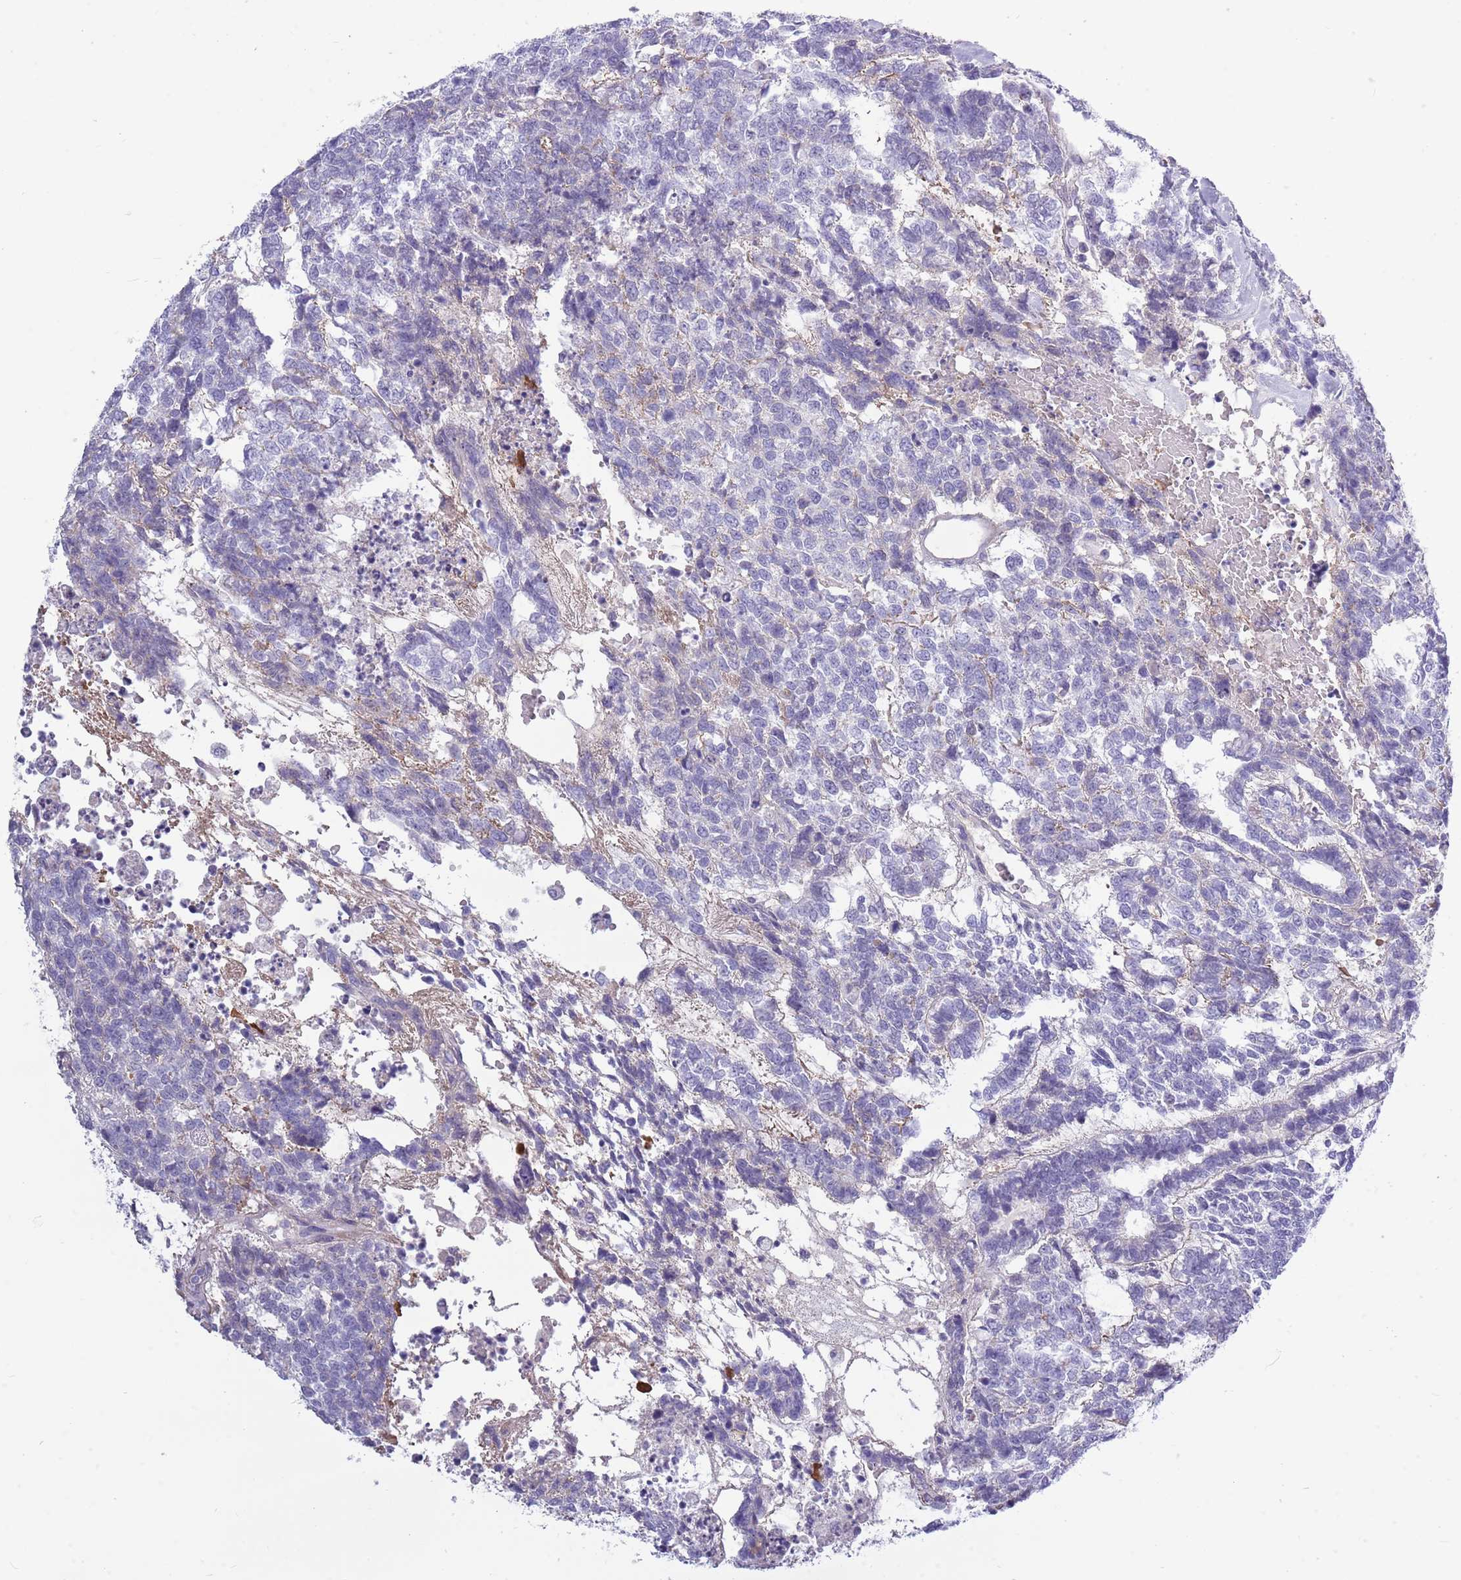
{"staining": {"intensity": "negative", "quantity": "none", "location": "none"}, "tissue": "testis cancer", "cell_type": "Tumor cells", "image_type": "cancer", "snomed": [{"axis": "morphology", "description": "Carcinoma, Embryonal, NOS"}, {"axis": "topography", "description": "Testis"}], "caption": "Testis cancer stained for a protein using immunohistochemistry shows no expression tumor cells.", "gene": "ZNF425", "patient": {"sex": "male", "age": 23}}